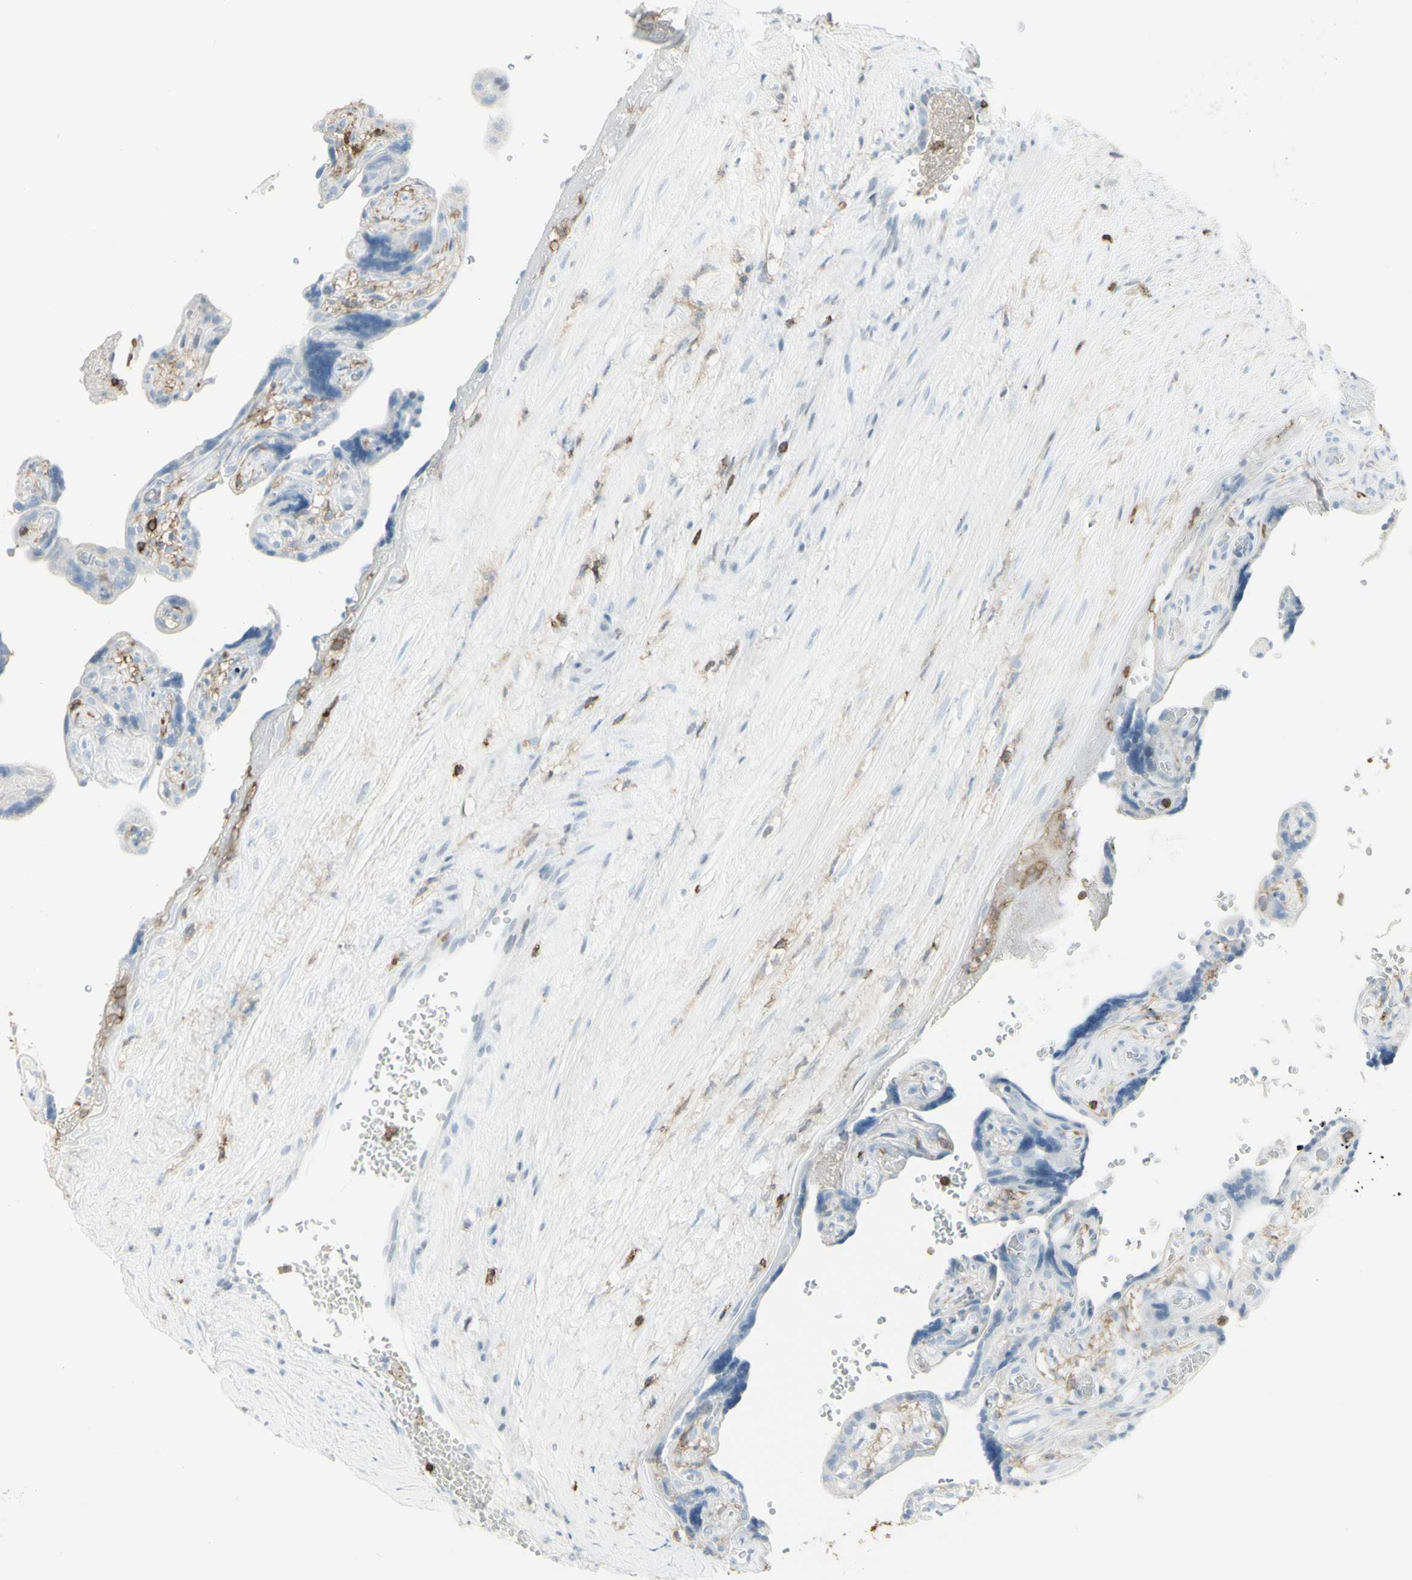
{"staining": {"intensity": "negative", "quantity": "none", "location": "none"}, "tissue": "placenta", "cell_type": "Trophoblastic cells", "image_type": "normal", "snomed": [{"axis": "morphology", "description": "Normal tissue, NOS"}, {"axis": "topography", "description": "Placenta"}], "caption": "Immunohistochemistry (IHC) image of normal human placenta stained for a protein (brown), which shows no staining in trophoblastic cells.", "gene": "NRG1", "patient": {"sex": "female", "age": 30}}